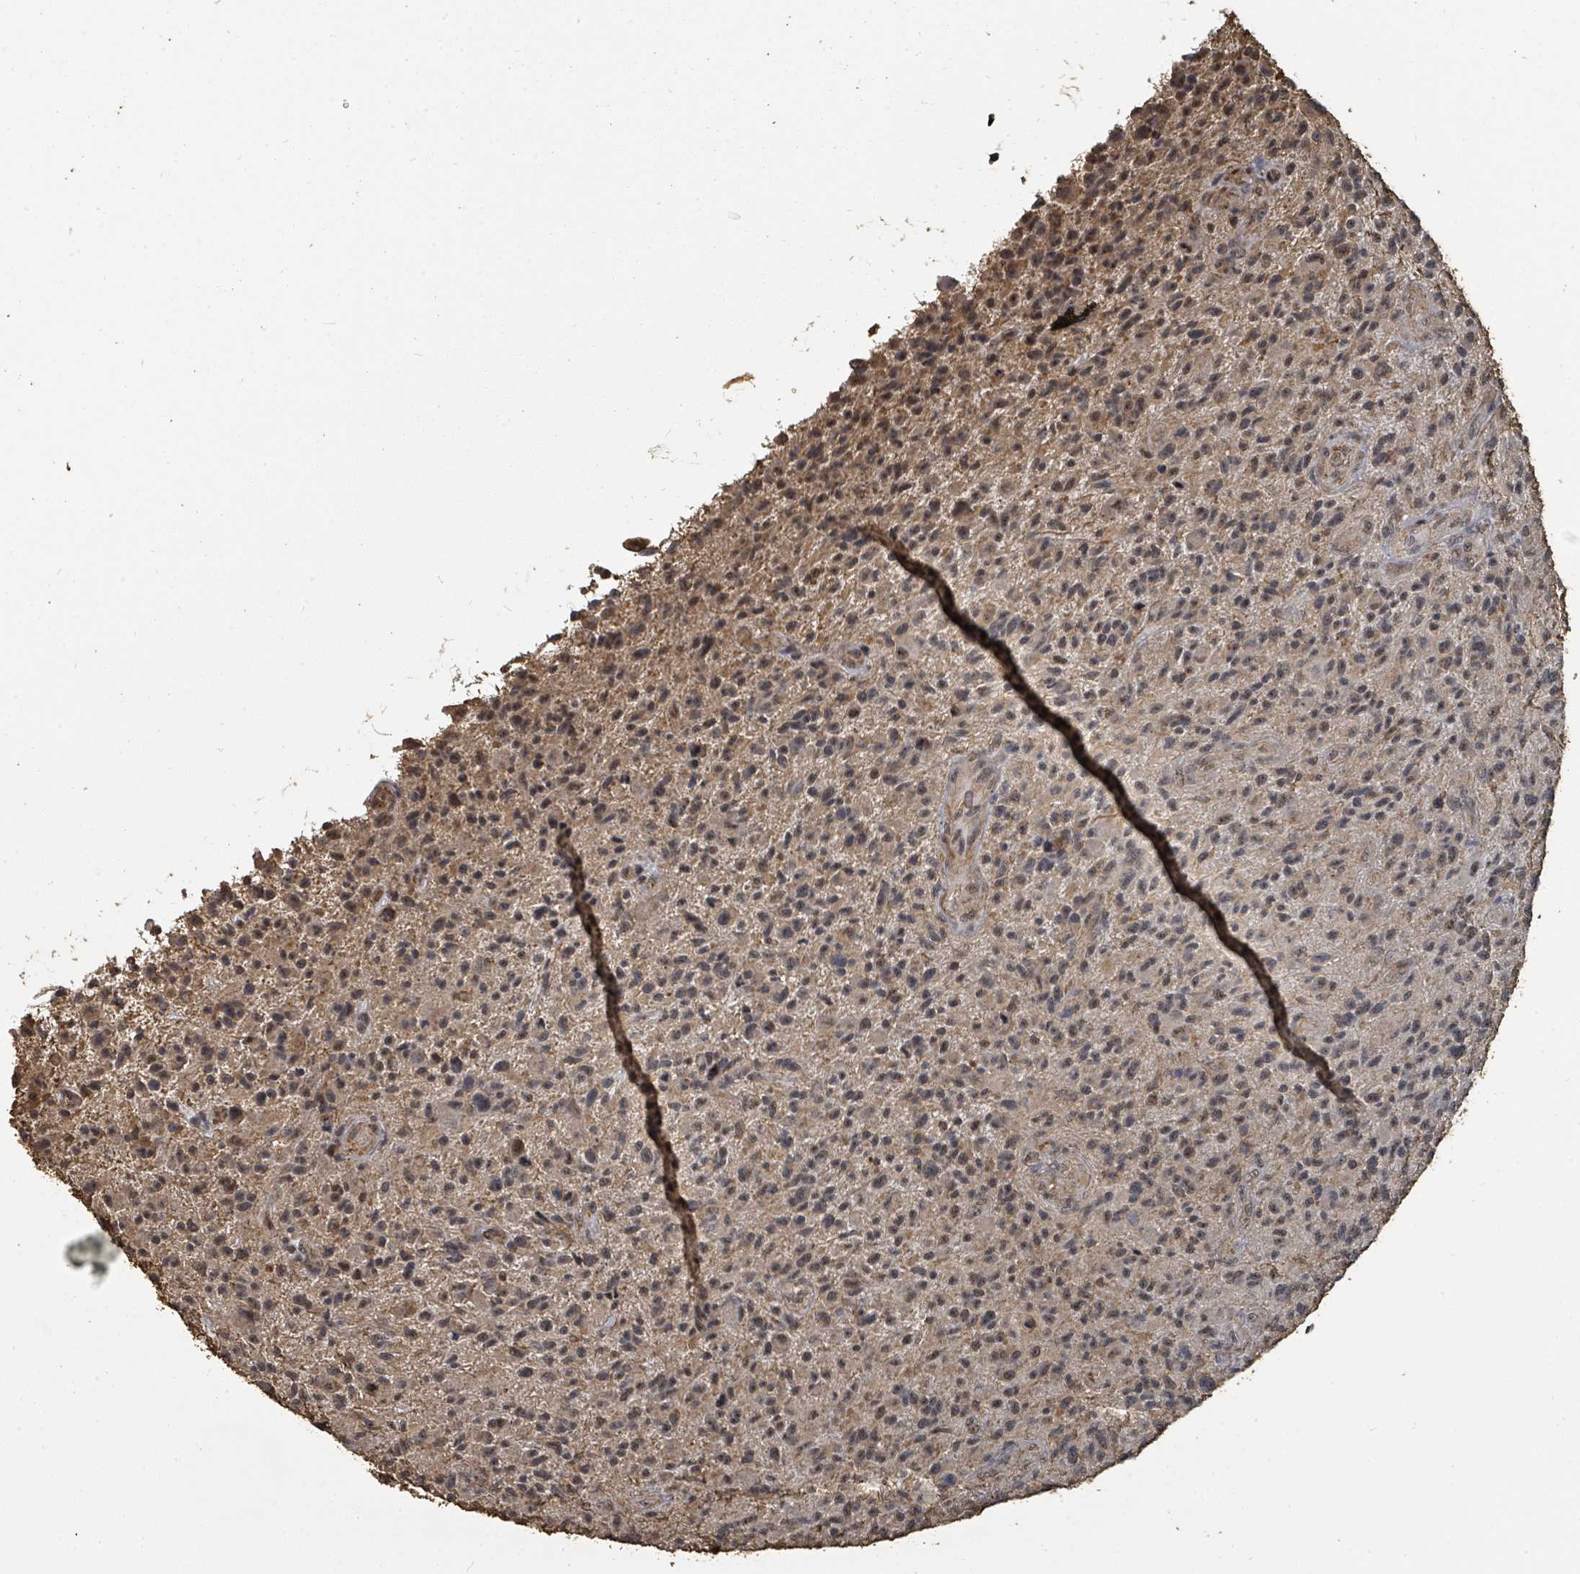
{"staining": {"intensity": "moderate", "quantity": "25%-75%", "location": "cytoplasmic/membranous,nuclear"}, "tissue": "glioma", "cell_type": "Tumor cells", "image_type": "cancer", "snomed": [{"axis": "morphology", "description": "Glioma, malignant, High grade"}, {"axis": "topography", "description": "Brain"}], "caption": "Moderate cytoplasmic/membranous and nuclear protein positivity is appreciated in about 25%-75% of tumor cells in high-grade glioma (malignant).", "gene": "C6orf52", "patient": {"sex": "male", "age": 47}}